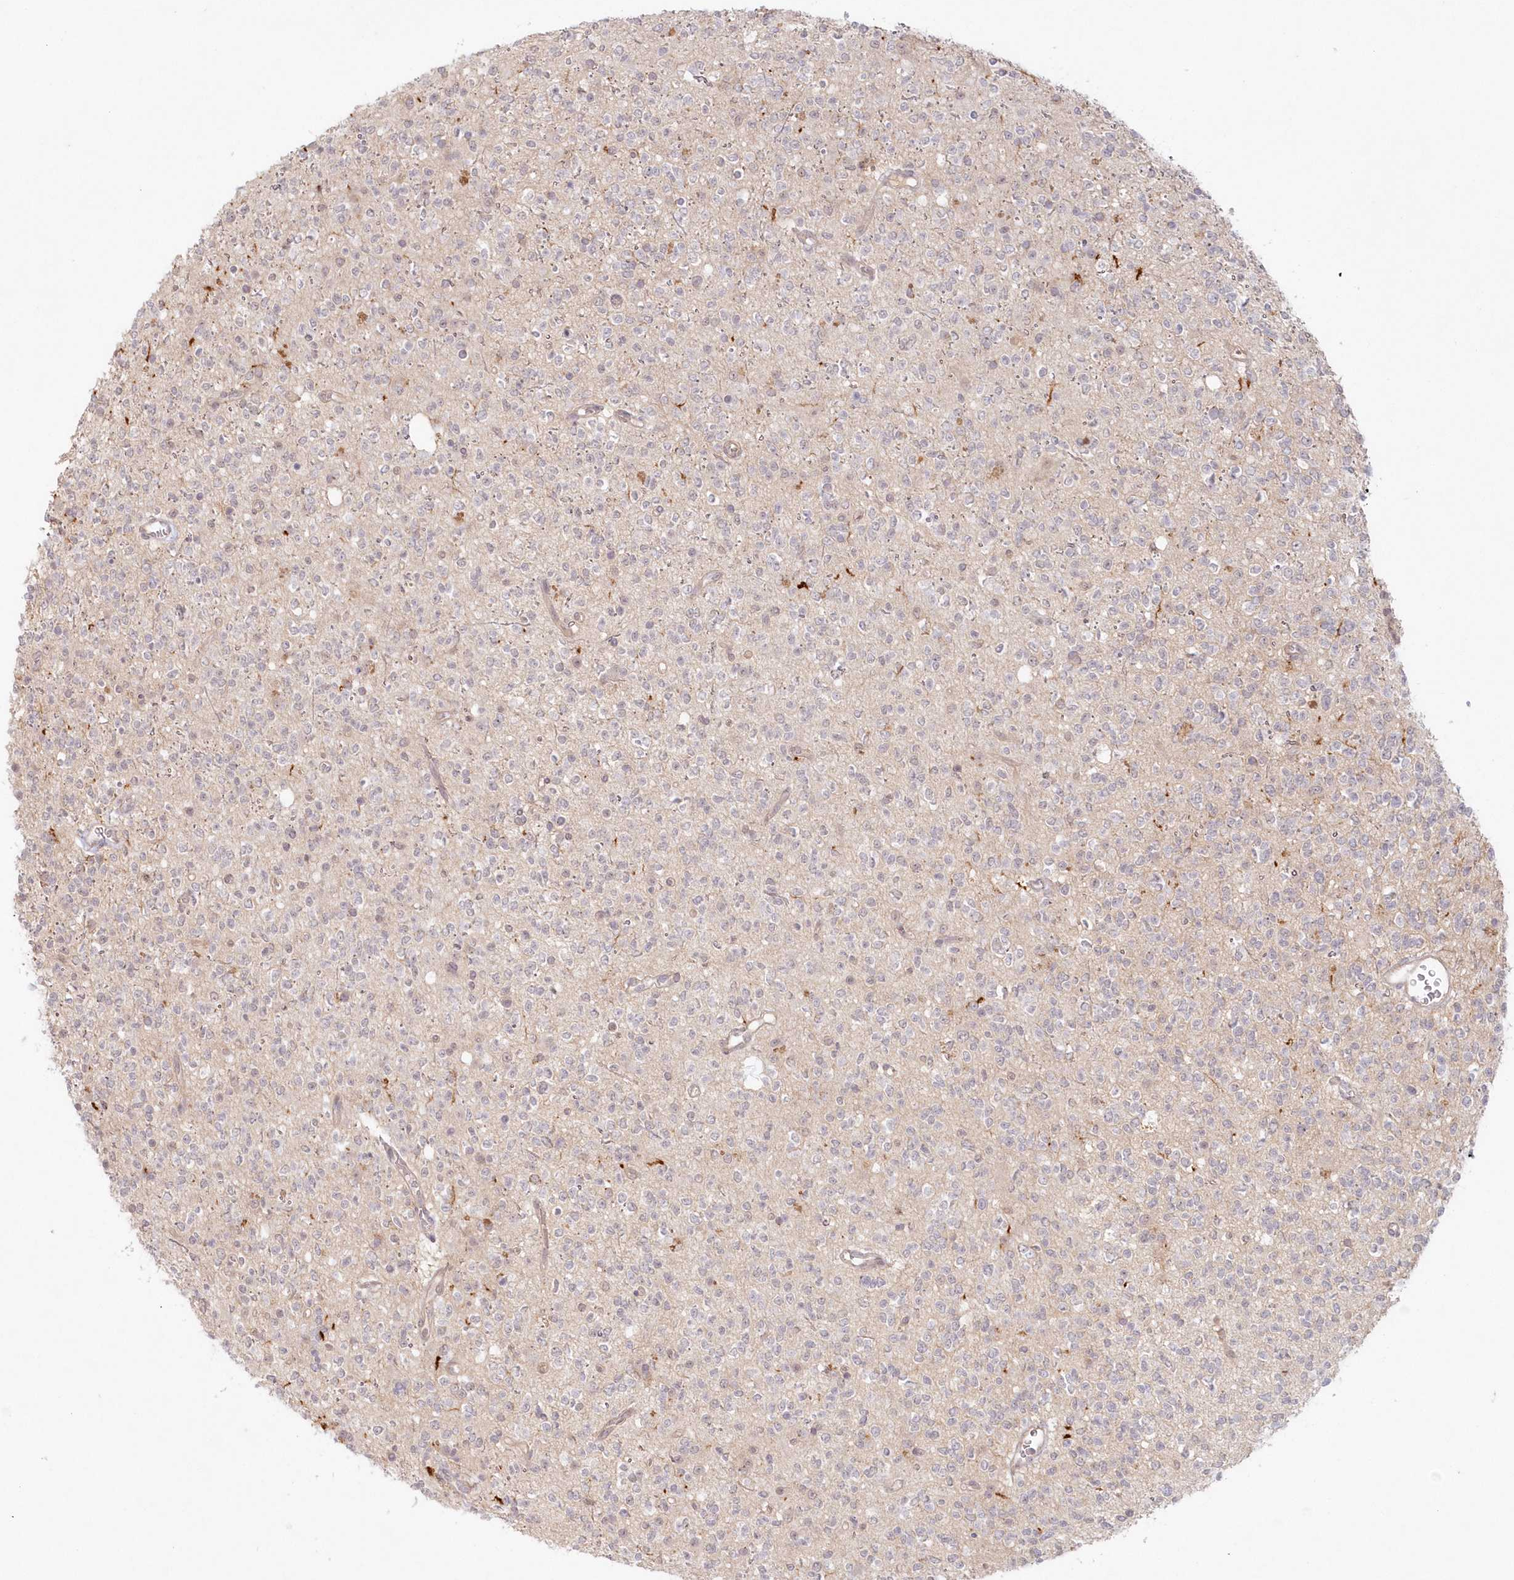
{"staining": {"intensity": "negative", "quantity": "none", "location": "none"}, "tissue": "glioma", "cell_type": "Tumor cells", "image_type": "cancer", "snomed": [{"axis": "morphology", "description": "Glioma, malignant, High grade"}, {"axis": "topography", "description": "Brain"}], "caption": "High power microscopy histopathology image of an immunohistochemistry (IHC) photomicrograph of glioma, revealing no significant staining in tumor cells.", "gene": "TOGARAM2", "patient": {"sex": "male", "age": 34}}